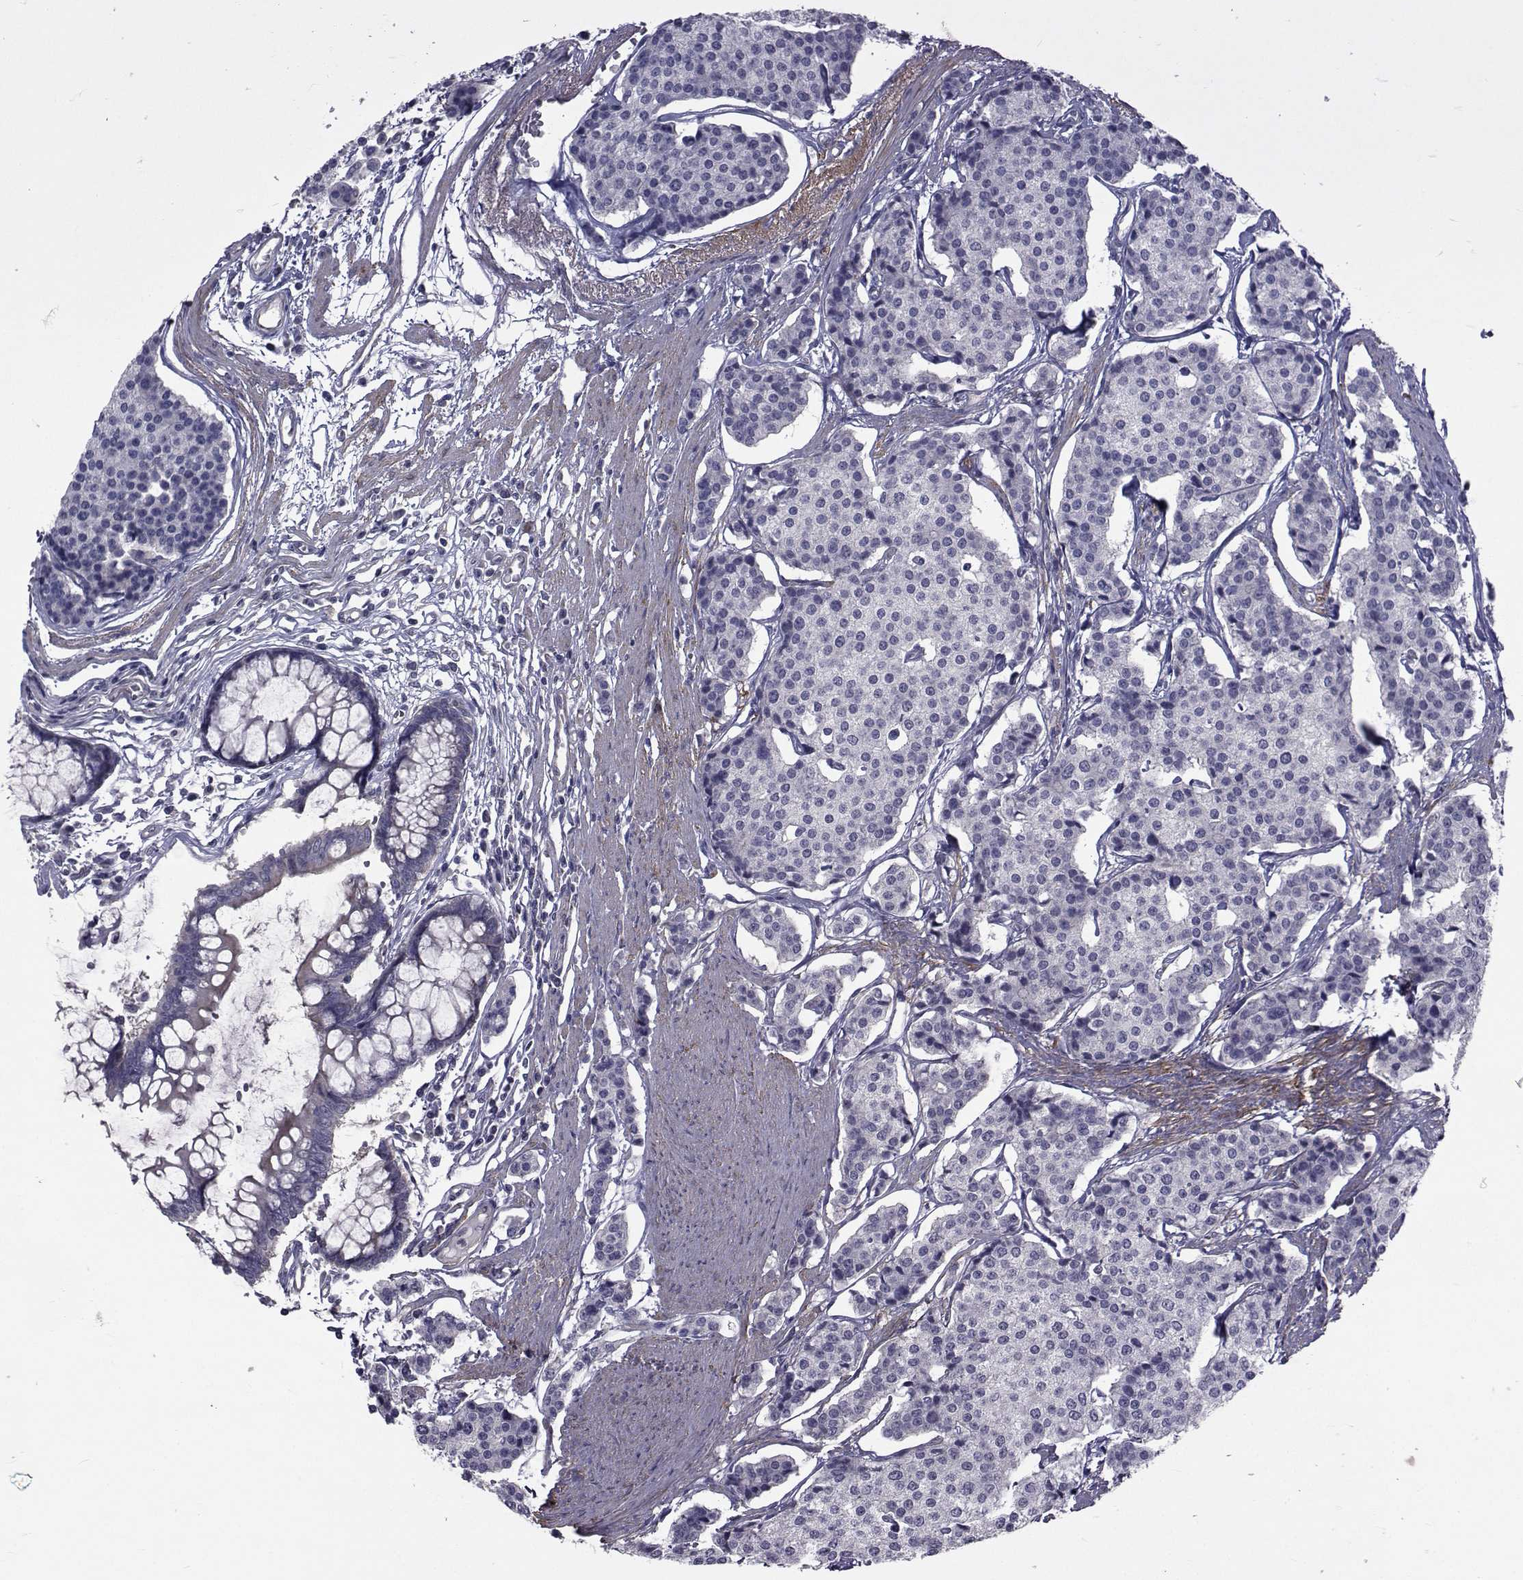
{"staining": {"intensity": "negative", "quantity": "none", "location": "none"}, "tissue": "carcinoid", "cell_type": "Tumor cells", "image_type": "cancer", "snomed": [{"axis": "morphology", "description": "Carcinoid, malignant, NOS"}, {"axis": "topography", "description": "Small intestine"}], "caption": "Tumor cells are negative for brown protein staining in carcinoid (malignant).", "gene": "CFAP74", "patient": {"sex": "female", "age": 65}}